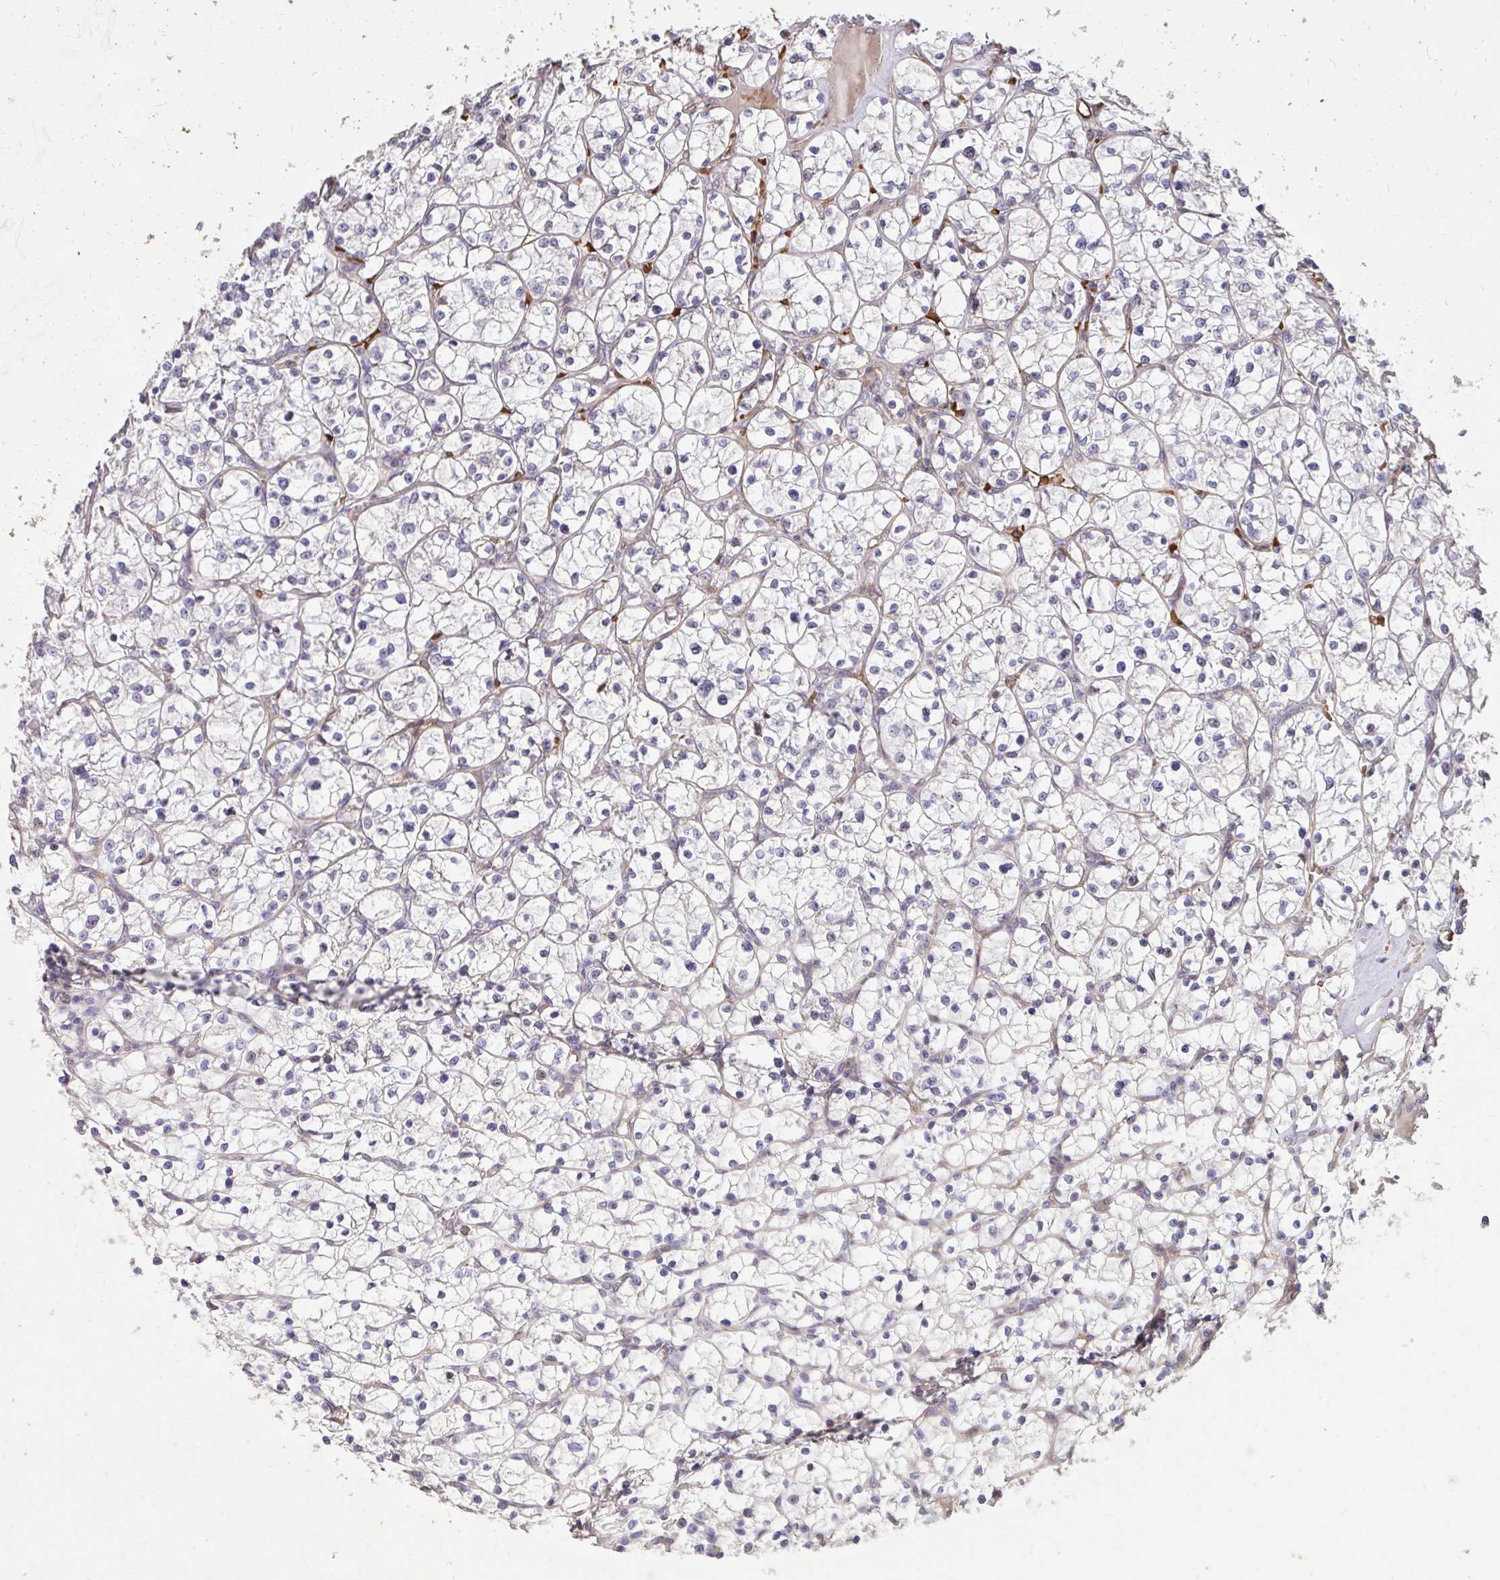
{"staining": {"intensity": "negative", "quantity": "none", "location": "none"}, "tissue": "renal cancer", "cell_type": "Tumor cells", "image_type": "cancer", "snomed": [{"axis": "morphology", "description": "Adenocarcinoma, NOS"}, {"axis": "topography", "description": "Kidney"}], "caption": "A high-resolution micrograph shows immunohistochemistry staining of renal adenocarcinoma, which demonstrates no significant positivity in tumor cells.", "gene": "FIBCD1", "patient": {"sex": "female", "age": 64}}